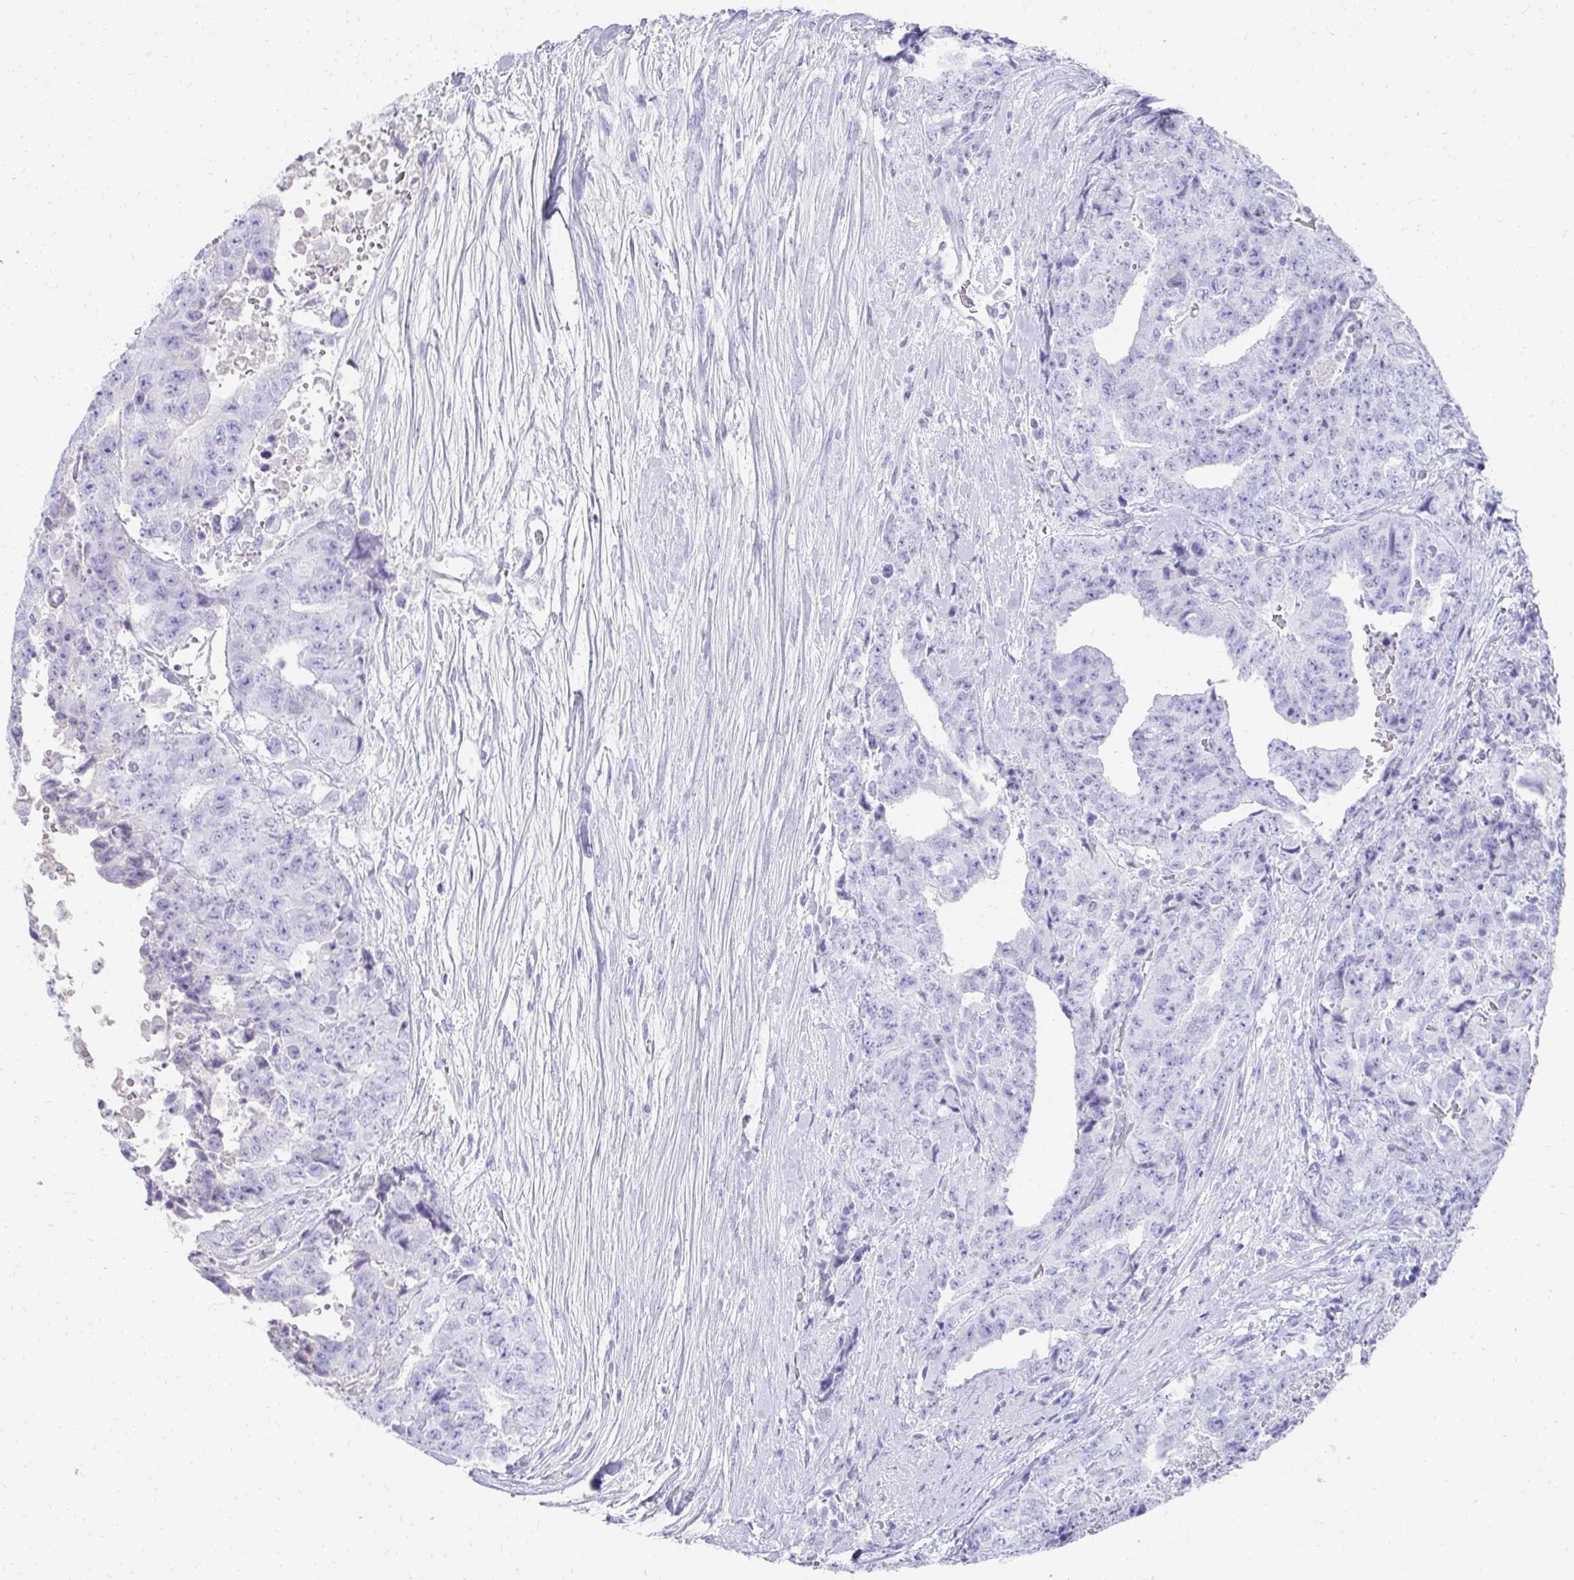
{"staining": {"intensity": "negative", "quantity": "none", "location": "none"}, "tissue": "testis cancer", "cell_type": "Tumor cells", "image_type": "cancer", "snomed": [{"axis": "morphology", "description": "Carcinoma, Embryonal, NOS"}, {"axis": "topography", "description": "Testis"}], "caption": "Immunohistochemistry (IHC) of human testis embryonal carcinoma shows no expression in tumor cells.", "gene": "TNNT1", "patient": {"sex": "male", "age": 24}}